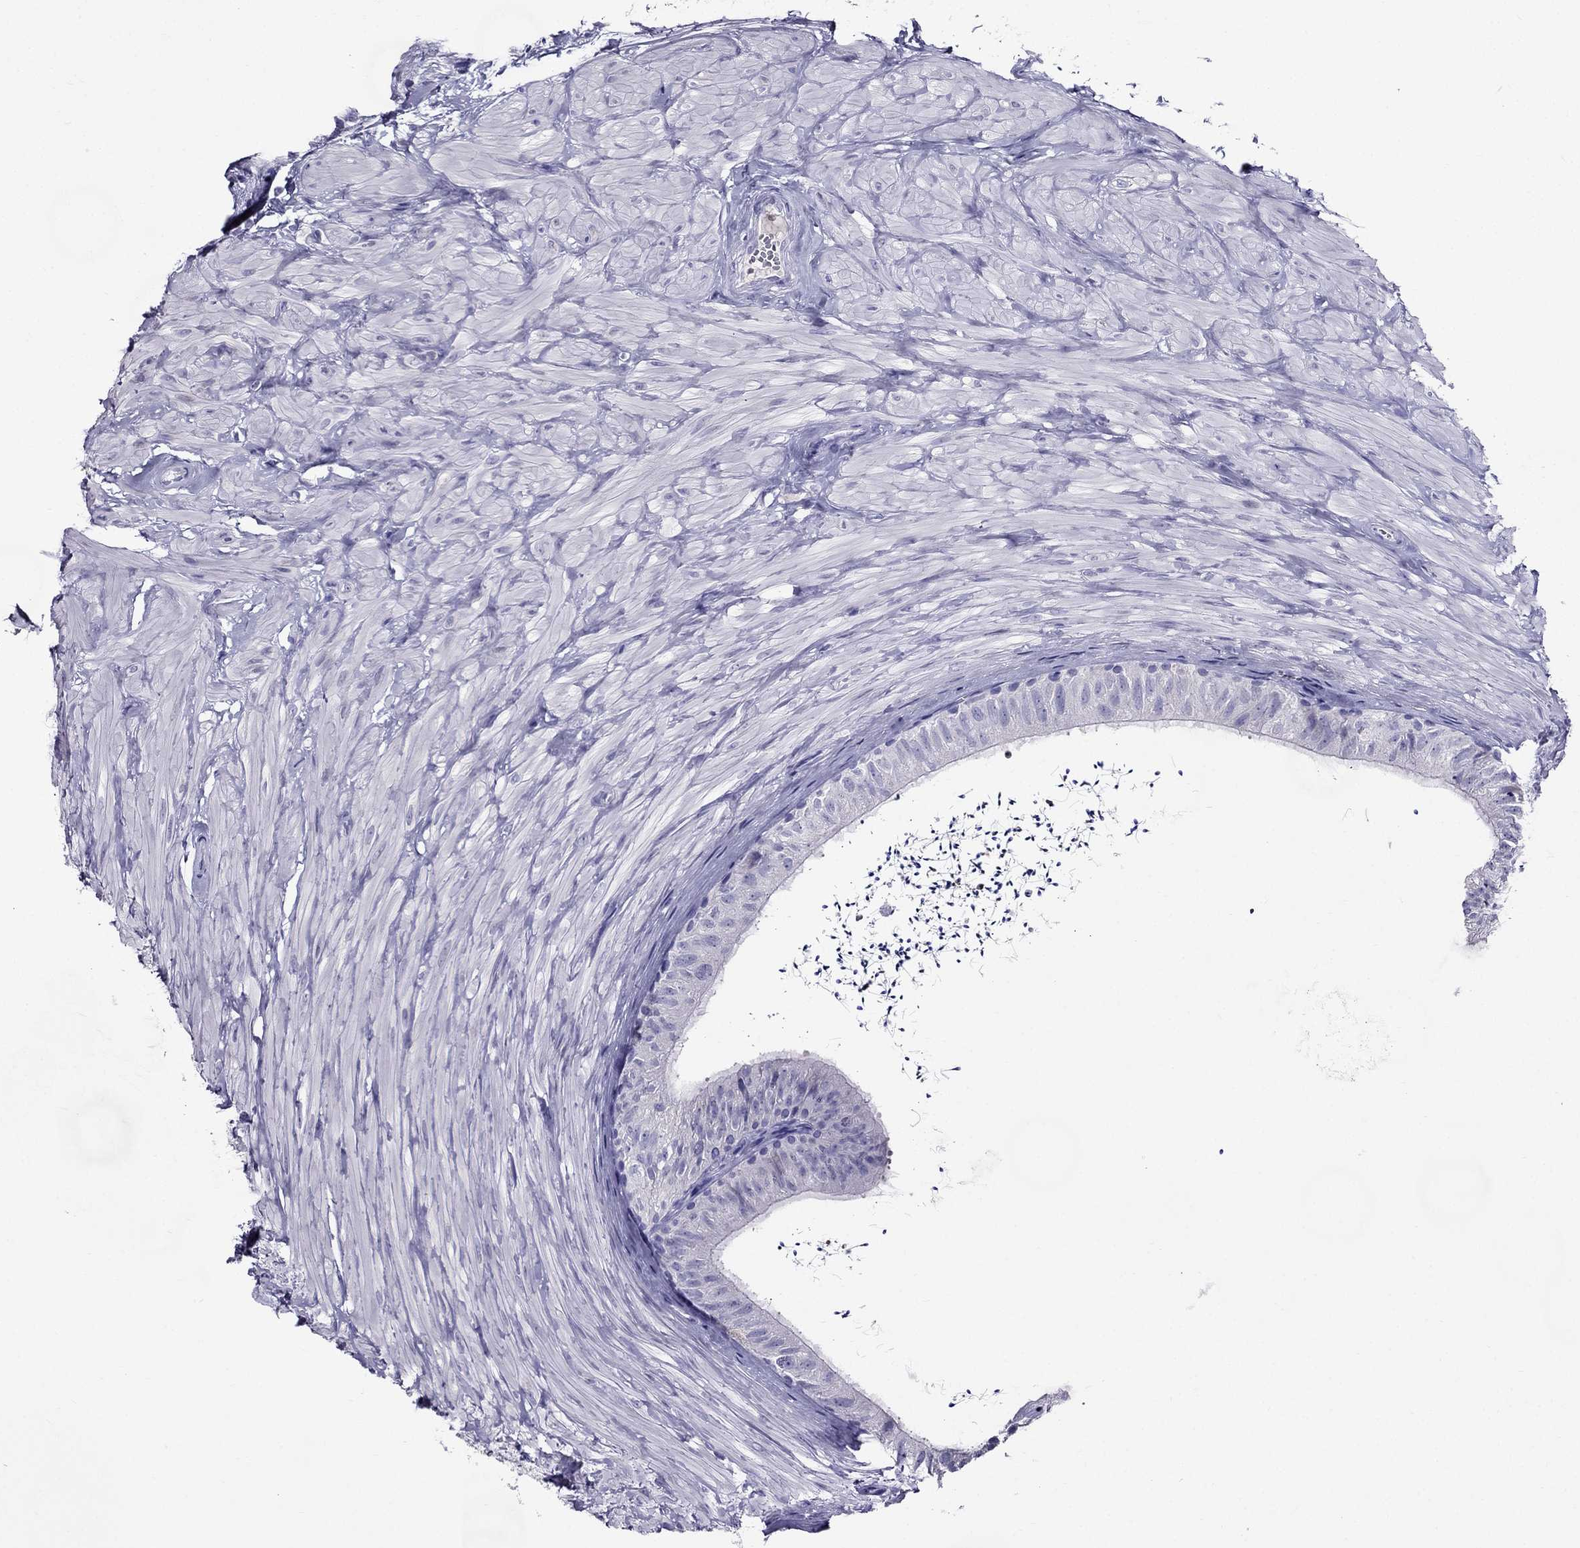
{"staining": {"intensity": "negative", "quantity": "none", "location": "none"}, "tissue": "epididymis", "cell_type": "Glandular cells", "image_type": "normal", "snomed": [{"axis": "morphology", "description": "Normal tissue, NOS"}, {"axis": "topography", "description": "Epididymis"}], "caption": "Glandular cells are negative for protein expression in unremarkable human epididymis. Nuclei are stained in blue.", "gene": "ZNF541", "patient": {"sex": "male", "age": 32}}